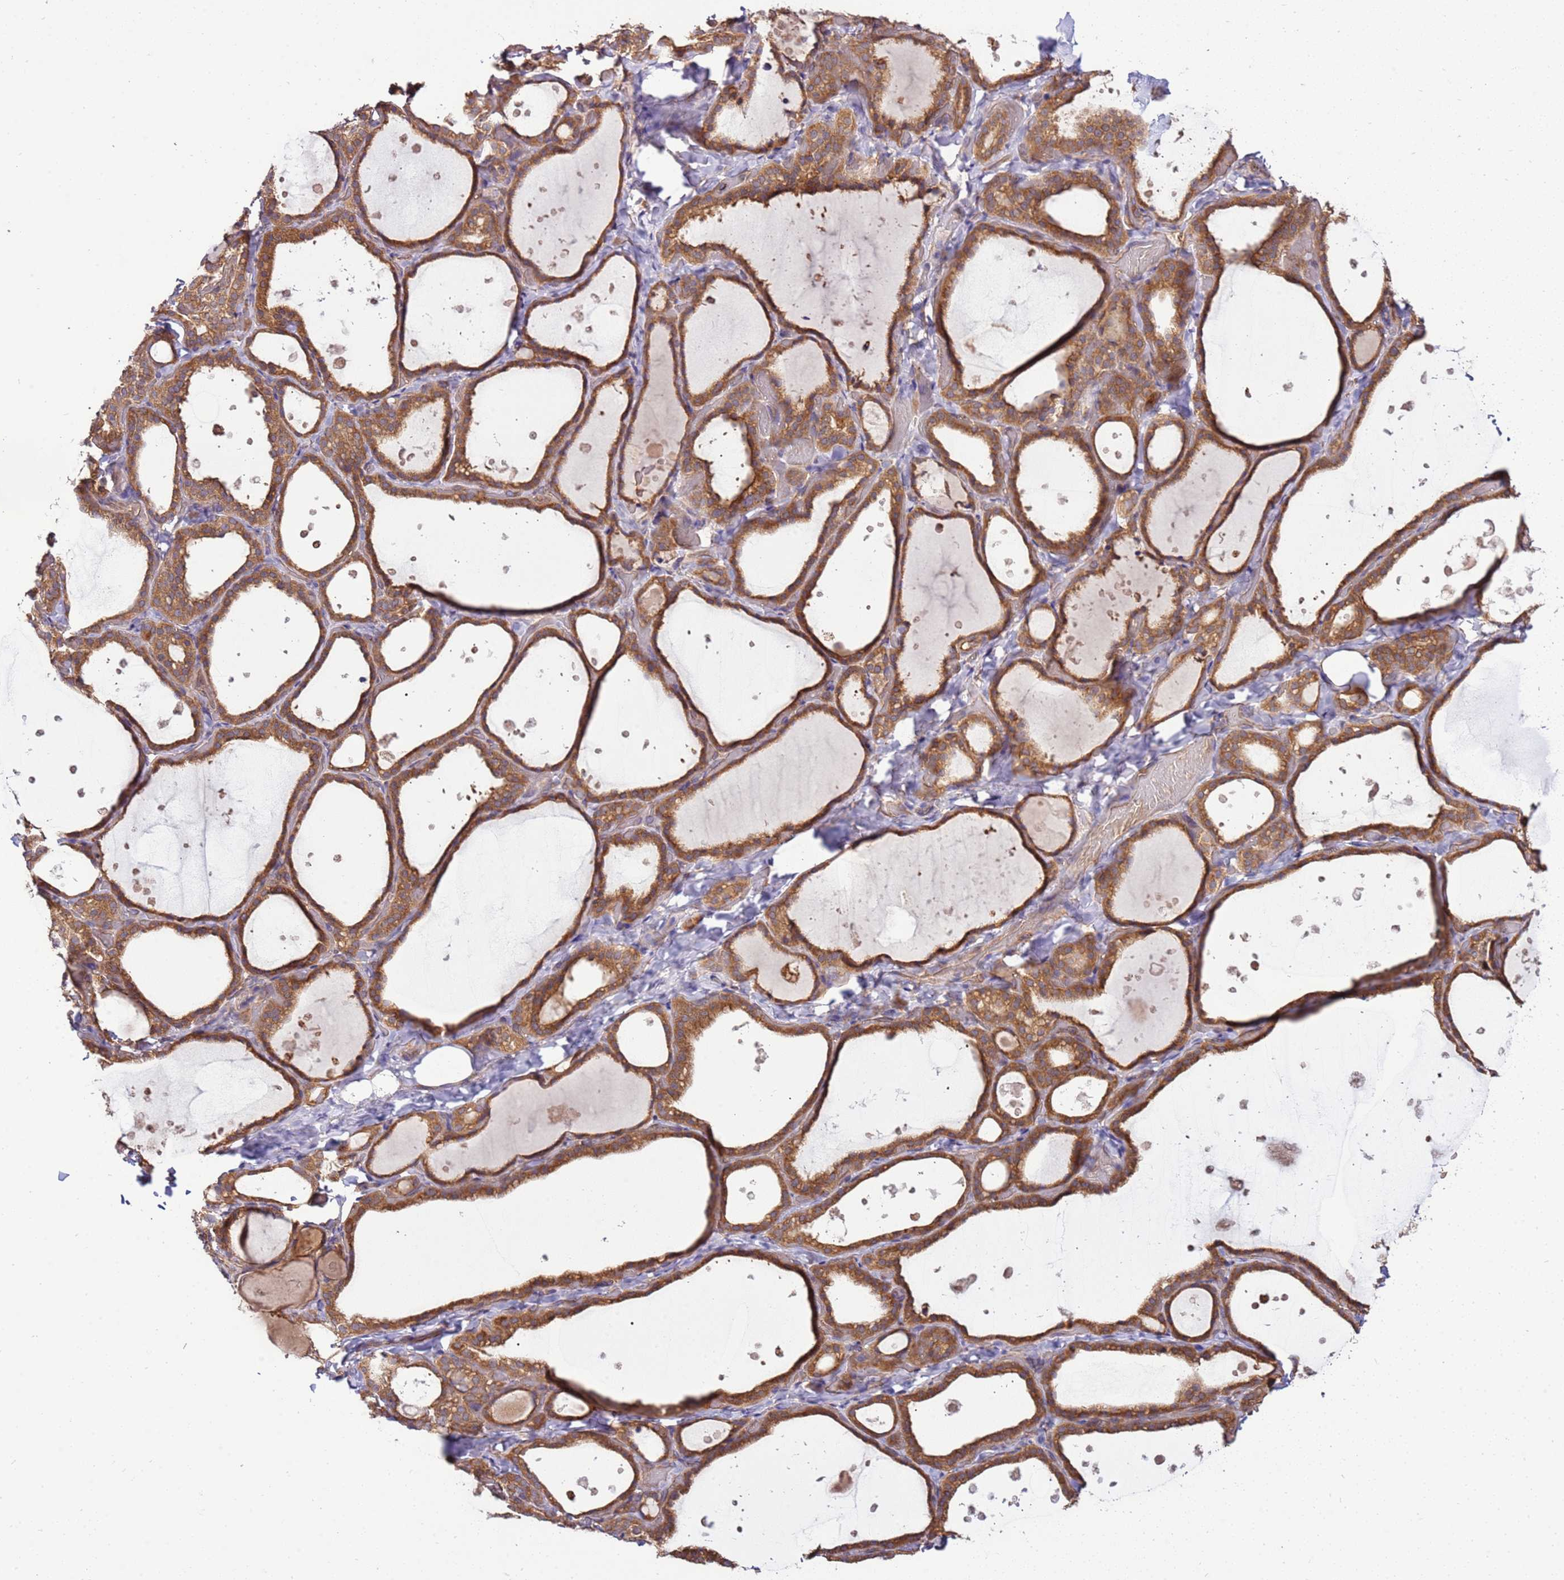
{"staining": {"intensity": "moderate", "quantity": ">75%", "location": "cytoplasmic/membranous"}, "tissue": "thyroid gland", "cell_type": "Glandular cells", "image_type": "normal", "snomed": [{"axis": "morphology", "description": "Normal tissue, NOS"}, {"axis": "topography", "description": "Thyroid gland"}], "caption": "A brown stain labels moderate cytoplasmic/membranous staining of a protein in glandular cells of benign human thyroid gland. (brown staining indicates protein expression, while blue staining denotes nuclei).", "gene": "SLC44A5", "patient": {"sex": "female", "age": 44}}